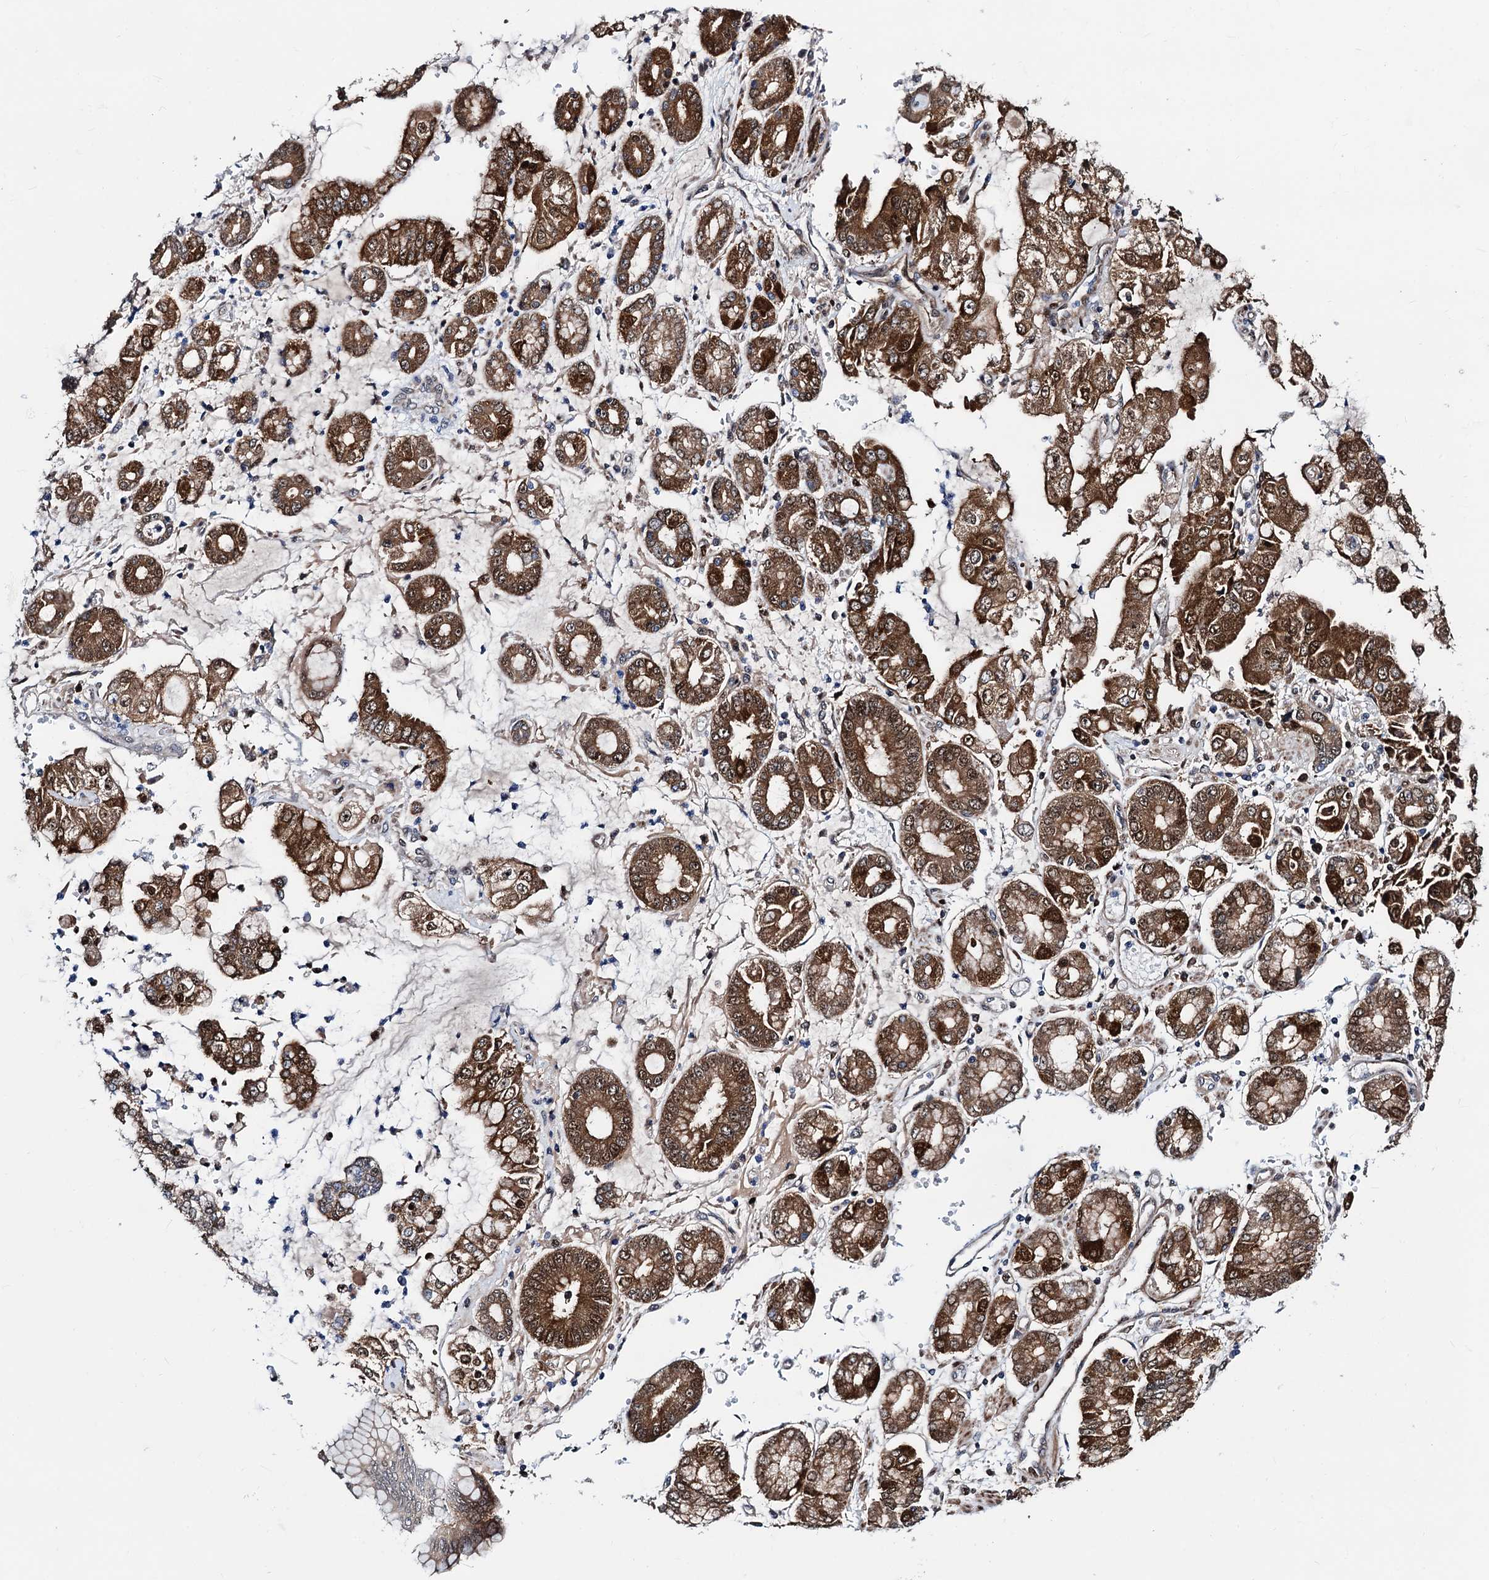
{"staining": {"intensity": "strong", "quantity": ">75%", "location": "cytoplasmic/membranous,nuclear"}, "tissue": "stomach cancer", "cell_type": "Tumor cells", "image_type": "cancer", "snomed": [{"axis": "morphology", "description": "Adenocarcinoma, NOS"}, {"axis": "topography", "description": "Stomach"}], "caption": "Stomach cancer (adenocarcinoma) stained with a brown dye reveals strong cytoplasmic/membranous and nuclear positive expression in approximately >75% of tumor cells.", "gene": "COA4", "patient": {"sex": "male", "age": 76}}